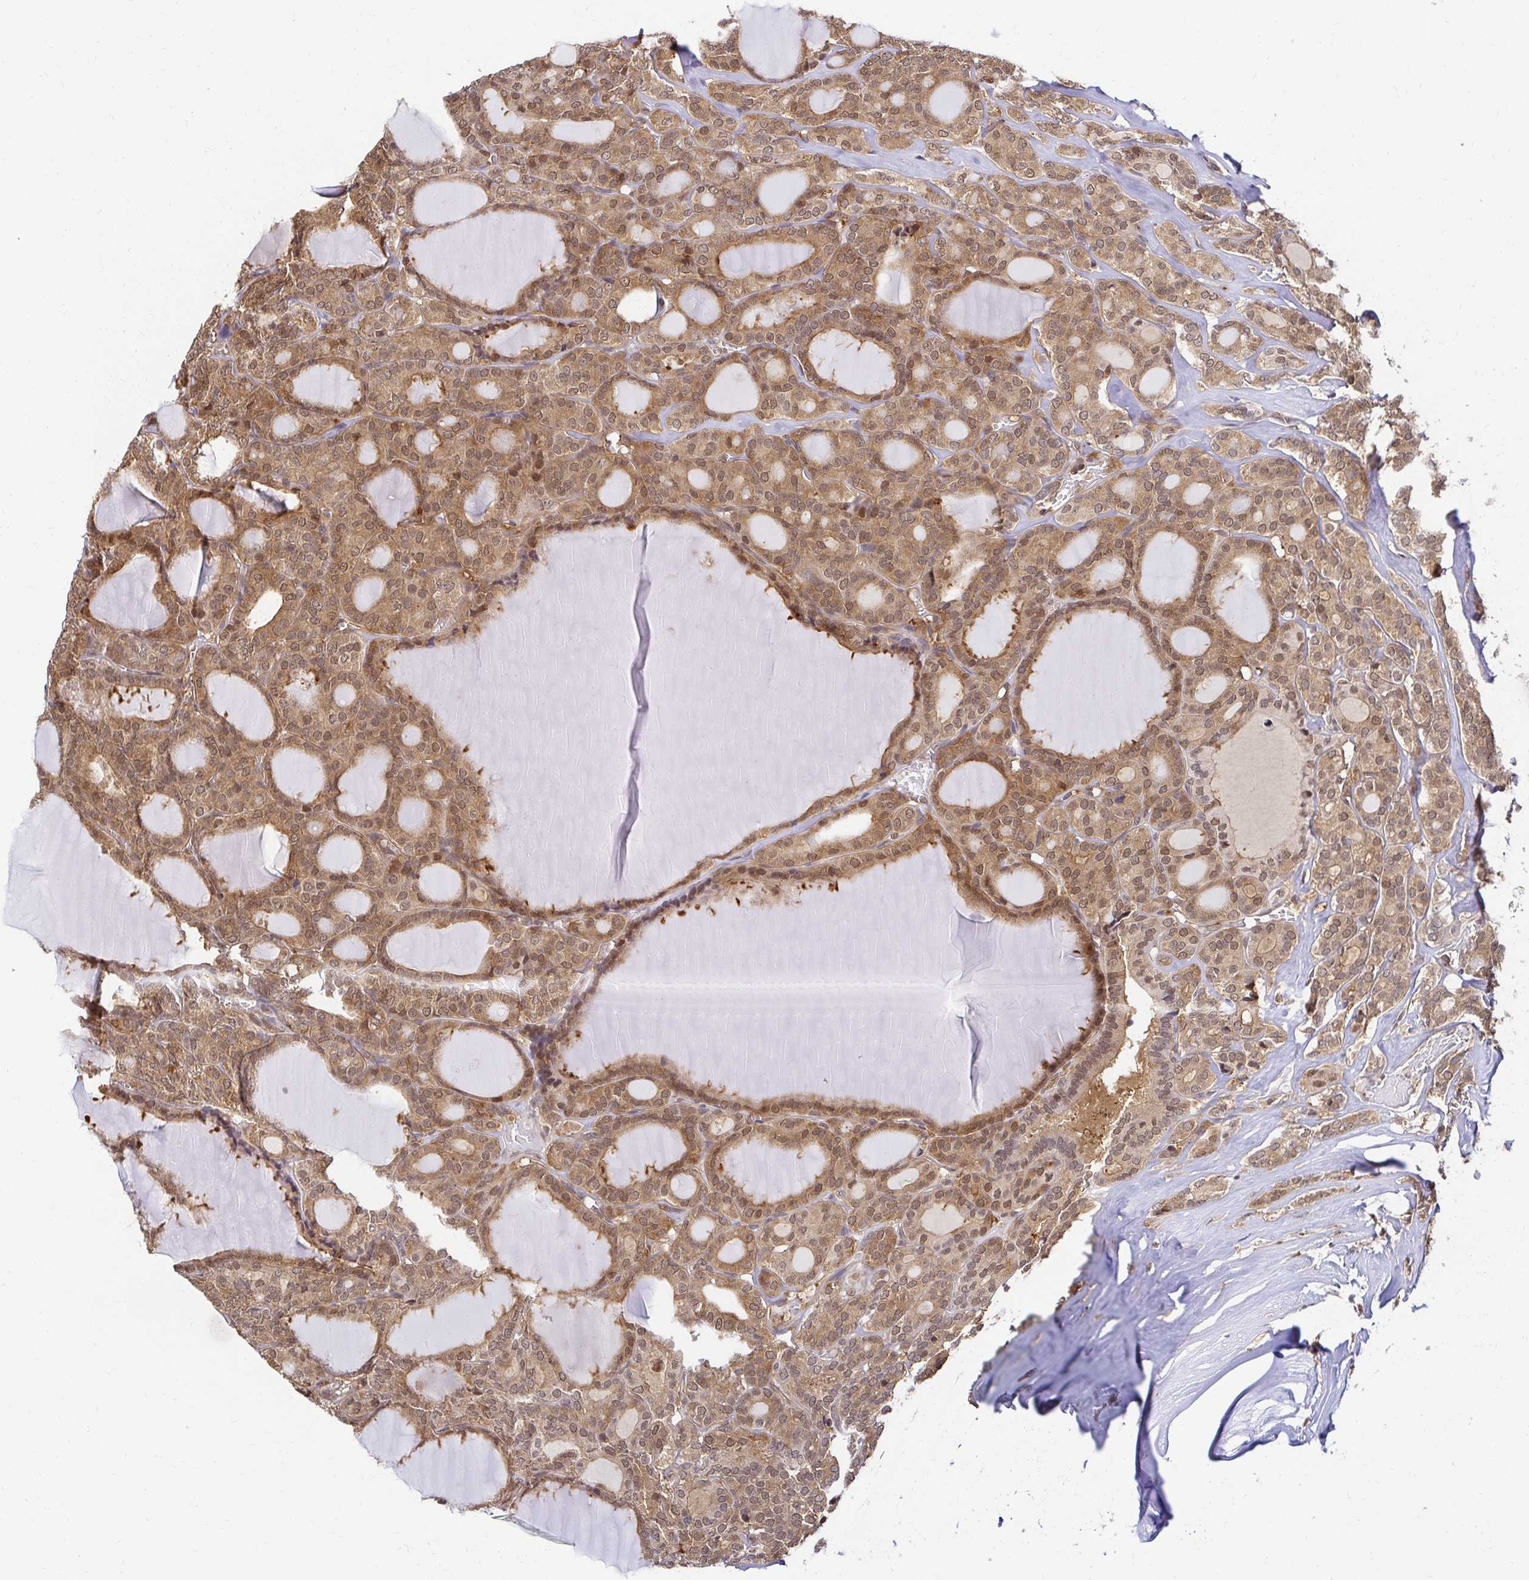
{"staining": {"intensity": "moderate", "quantity": ">75%", "location": "cytoplasmic/membranous,nuclear"}, "tissue": "thyroid cancer", "cell_type": "Tumor cells", "image_type": "cancer", "snomed": [{"axis": "morphology", "description": "Follicular adenoma carcinoma, NOS"}, {"axis": "topography", "description": "Thyroid gland"}], "caption": "Immunohistochemical staining of human follicular adenoma carcinoma (thyroid) displays medium levels of moderate cytoplasmic/membranous and nuclear protein positivity in about >75% of tumor cells.", "gene": "PSMA4", "patient": {"sex": "male", "age": 74}}